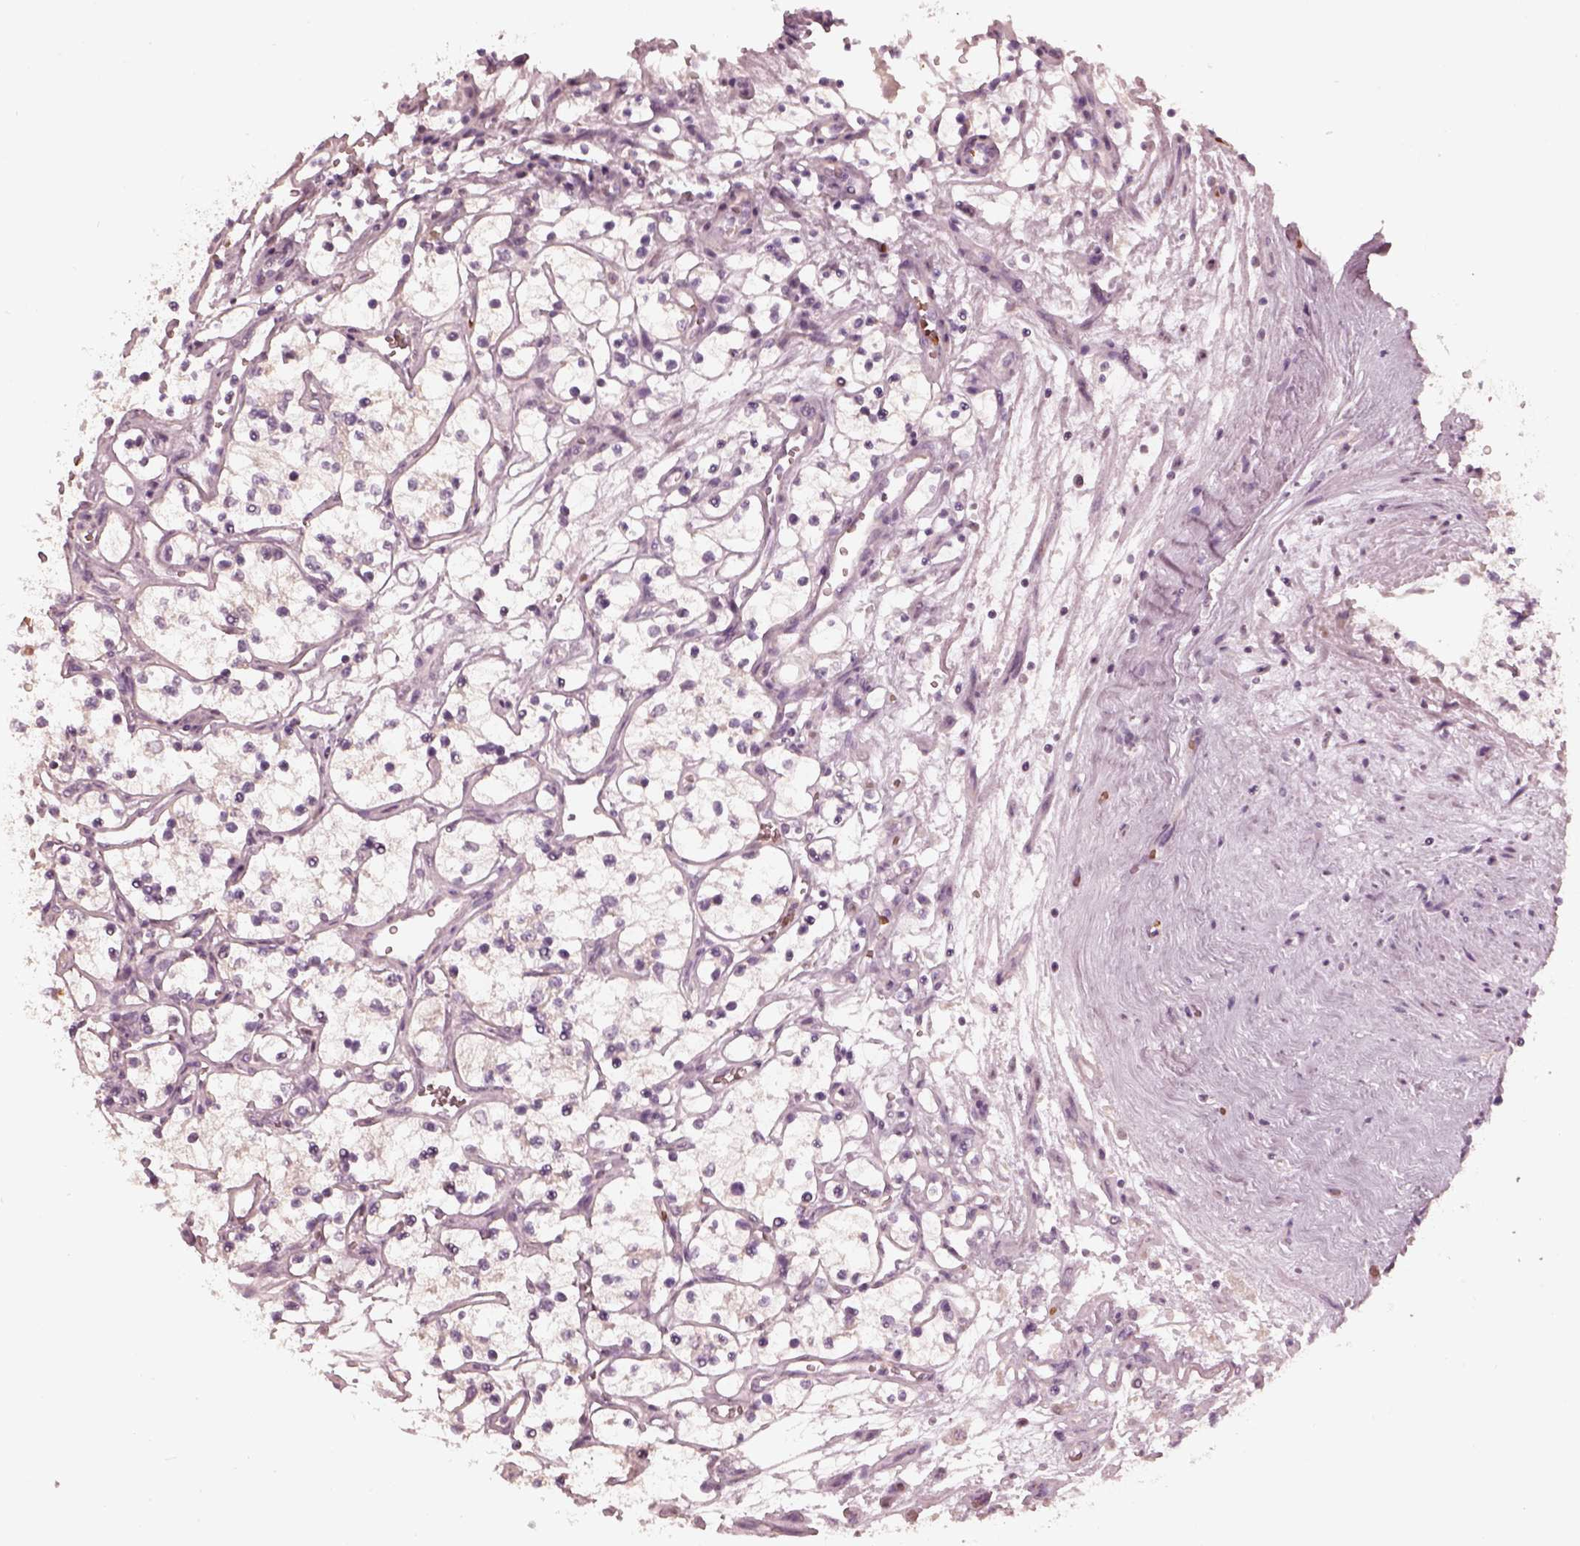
{"staining": {"intensity": "negative", "quantity": "none", "location": "none"}, "tissue": "renal cancer", "cell_type": "Tumor cells", "image_type": "cancer", "snomed": [{"axis": "morphology", "description": "Adenocarcinoma, NOS"}, {"axis": "topography", "description": "Kidney"}], "caption": "Tumor cells are negative for protein expression in human renal cancer (adenocarcinoma).", "gene": "ANKLE1", "patient": {"sex": "female", "age": 69}}